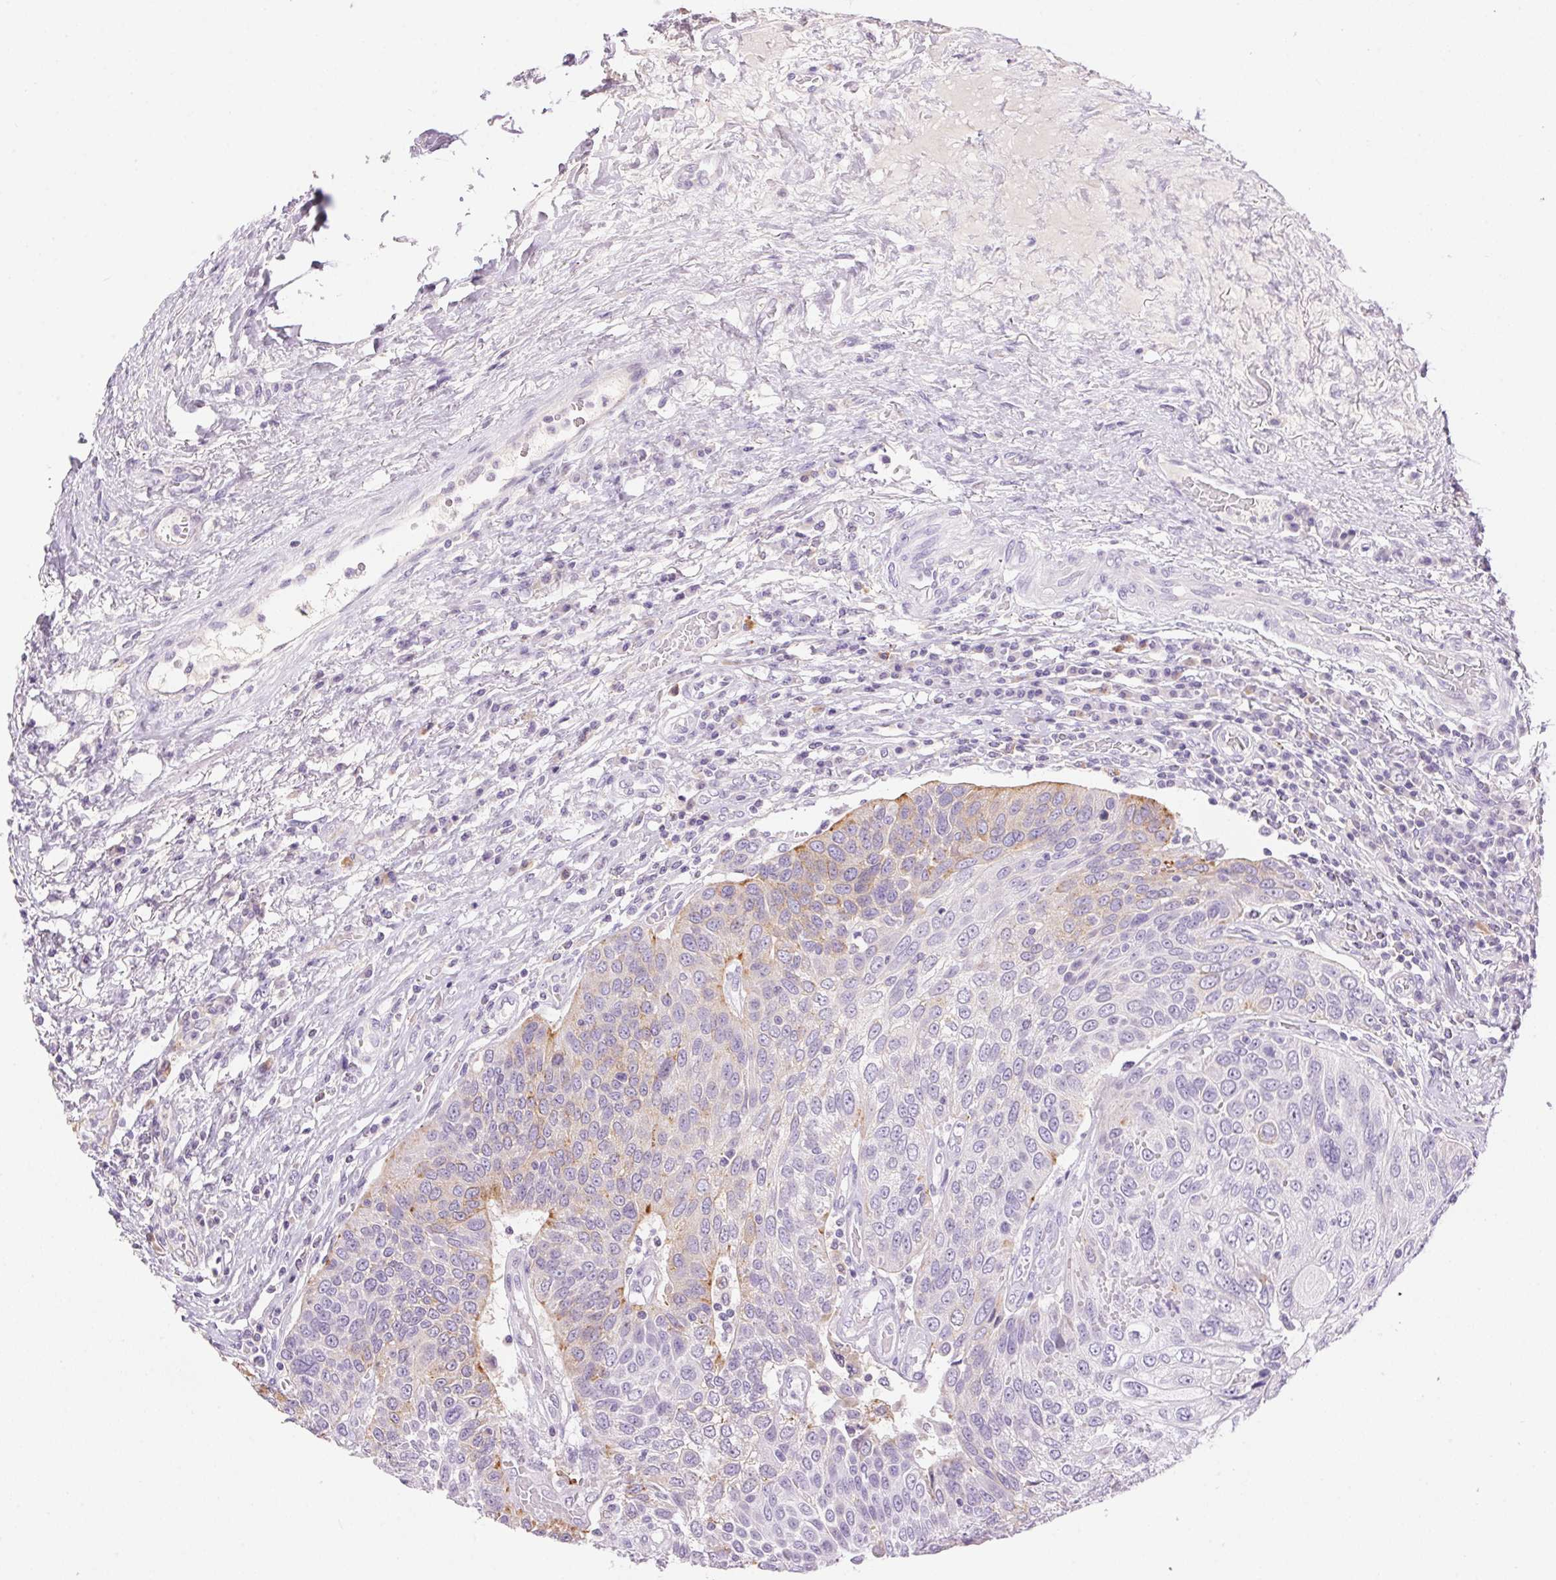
{"staining": {"intensity": "weak", "quantity": "<25%", "location": "cytoplasmic/membranous"}, "tissue": "urothelial cancer", "cell_type": "Tumor cells", "image_type": "cancer", "snomed": [{"axis": "morphology", "description": "Urothelial carcinoma, High grade"}, {"axis": "topography", "description": "Urinary bladder"}], "caption": "A photomicrograph of urothelial cancer stained for a protein reveals no brown staining in tumor cells.", "gene": "PNLIPRP3", "patient": {"sex": "female", "age": 70}}